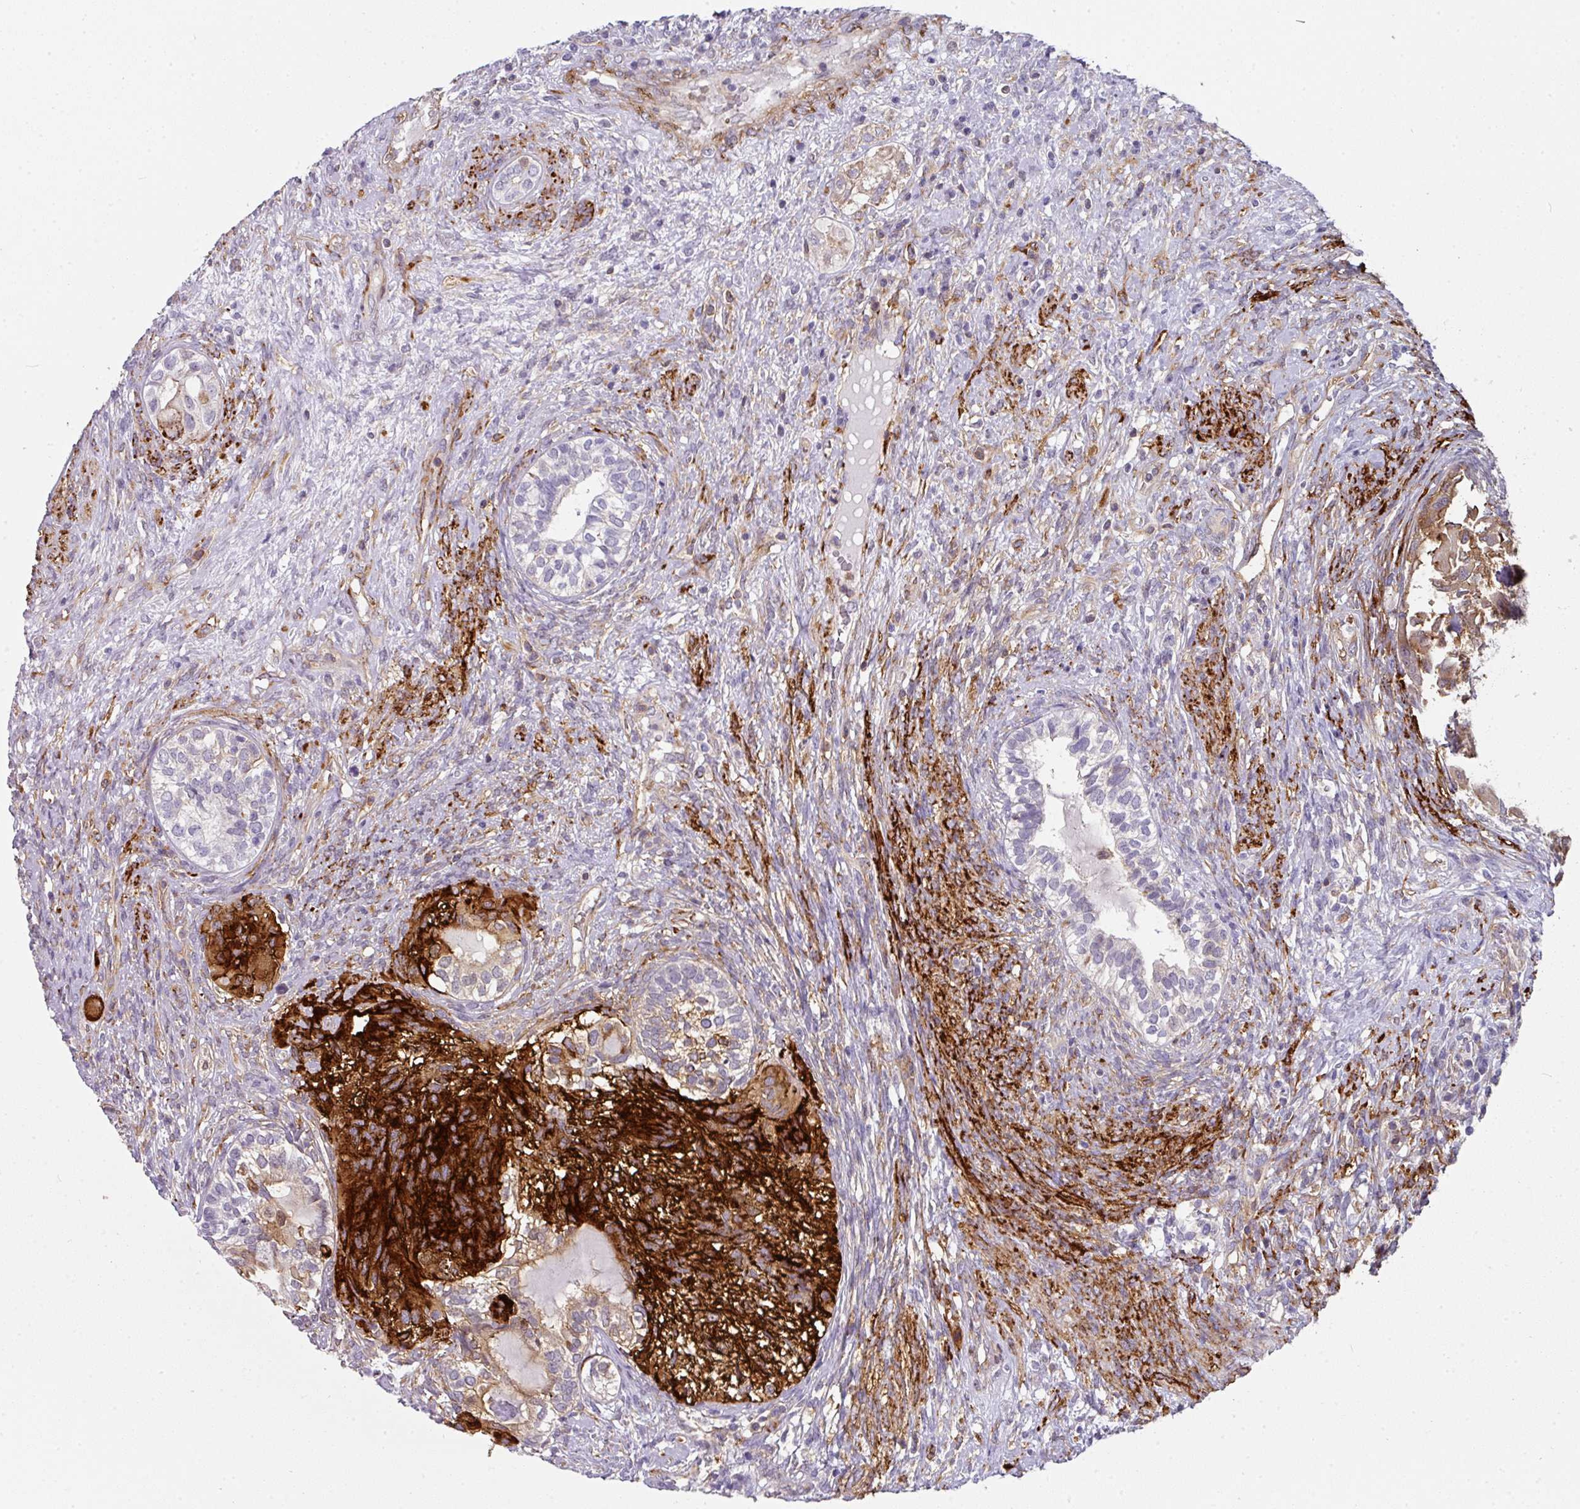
{"staining": {"intensity": "moderate", "quantity": "<25%", "location": "cytoplasmic/membranous"}, "tissue": "testis cancer", "cell_type": "Tumor cells", "image_type": "cancer", "snomed": [{"axis": "morphology", "description": "Seminoma, NOS"}, {"axis": "morphology", "description": "Carcinoma, Embryonal, NOS"}, {"axis": "topography", "description": "Testis"}], "caption": "Human embryonal carcinoma (testis) stained for a protein (brown) exhibits moderate cytoplasmic/membranous positive staining in about <25% of tumor cells.", "gene": "BEND5", "patient": {"sex": "male", "age": 41}}